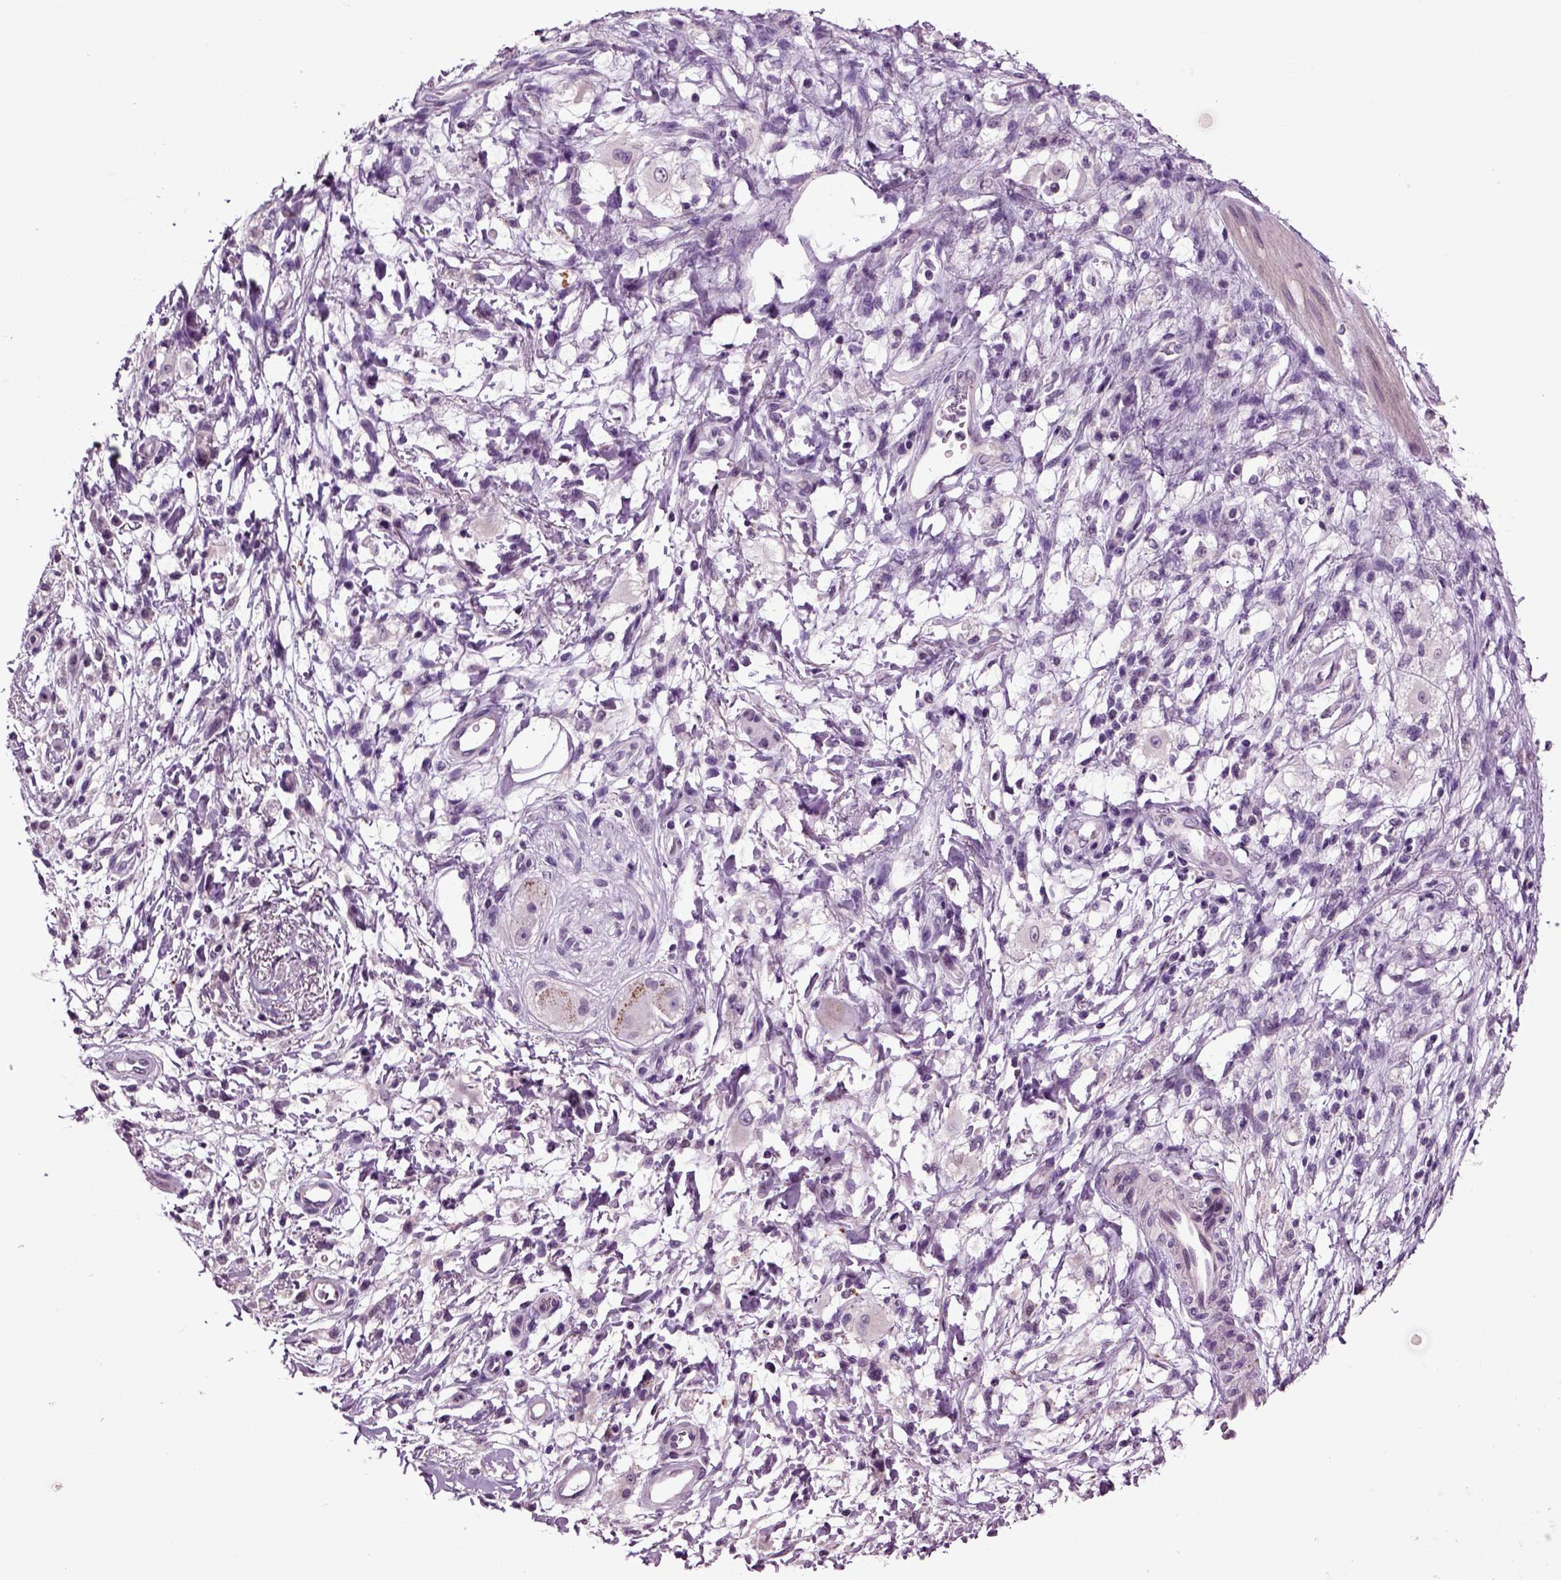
{"staining": {"intensity": "negative", "quantity": "none", "location": "none"}, "tissue": "stomach cancer", "cell_type": "Tumor cells", "image_type": "cancer", "snomed": [{"axis": "morphology", "description": "Adenocarcinoma, NOS"}, {"axis": "topography", "description": "Stomach"}], "caption": "DAB immunohistochemical staining of human stomach cancer (adenocarcinoma) demonstrates no significant positivity in tumor cells.", "gene": "CRHR1", "patient": {"sex": "female", "age": 60}}